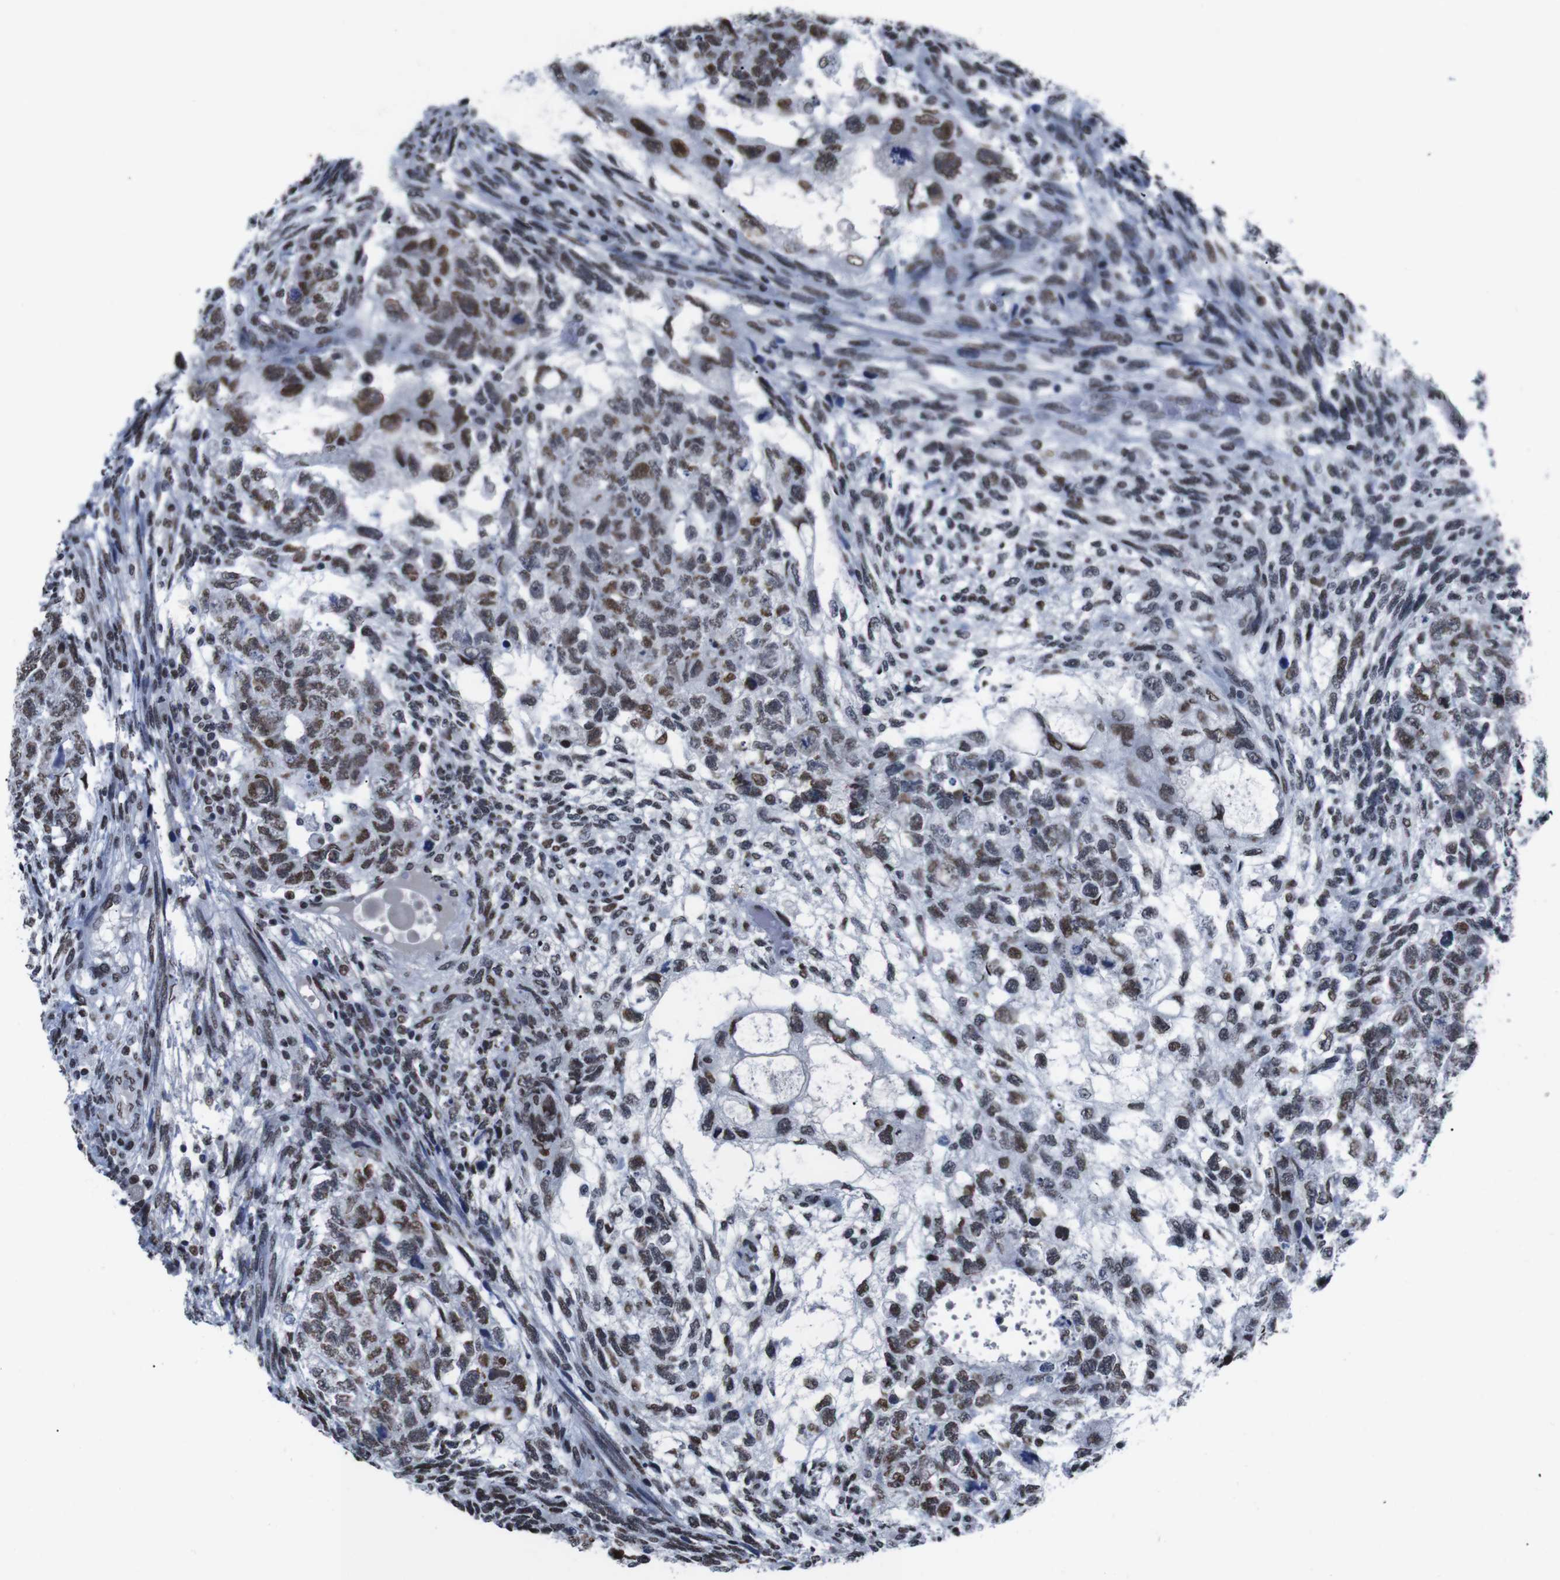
{"staining": {"intensity": "moderate", "quantity": ">75%", "location": "nuclear"}, "tissue": "testis cancer", "cell_type": "Tumor cells", "image_type": "cancer", "snomed": [{"axis": "morphology", "description": "Normal tissue, NOS"}, {"axis": "morphology", "description": "Carcinoma, Embryonal, NOS"}, {"axis": "topography", "description": "Testis"}], "caption": "Tumor cells display medium levels of moderate nuclear staining in approximately >75% of cells in testis embryonal carcinoma.", "gene": "PIP4P2", "patient": {"sex": "male", "age": 36}}